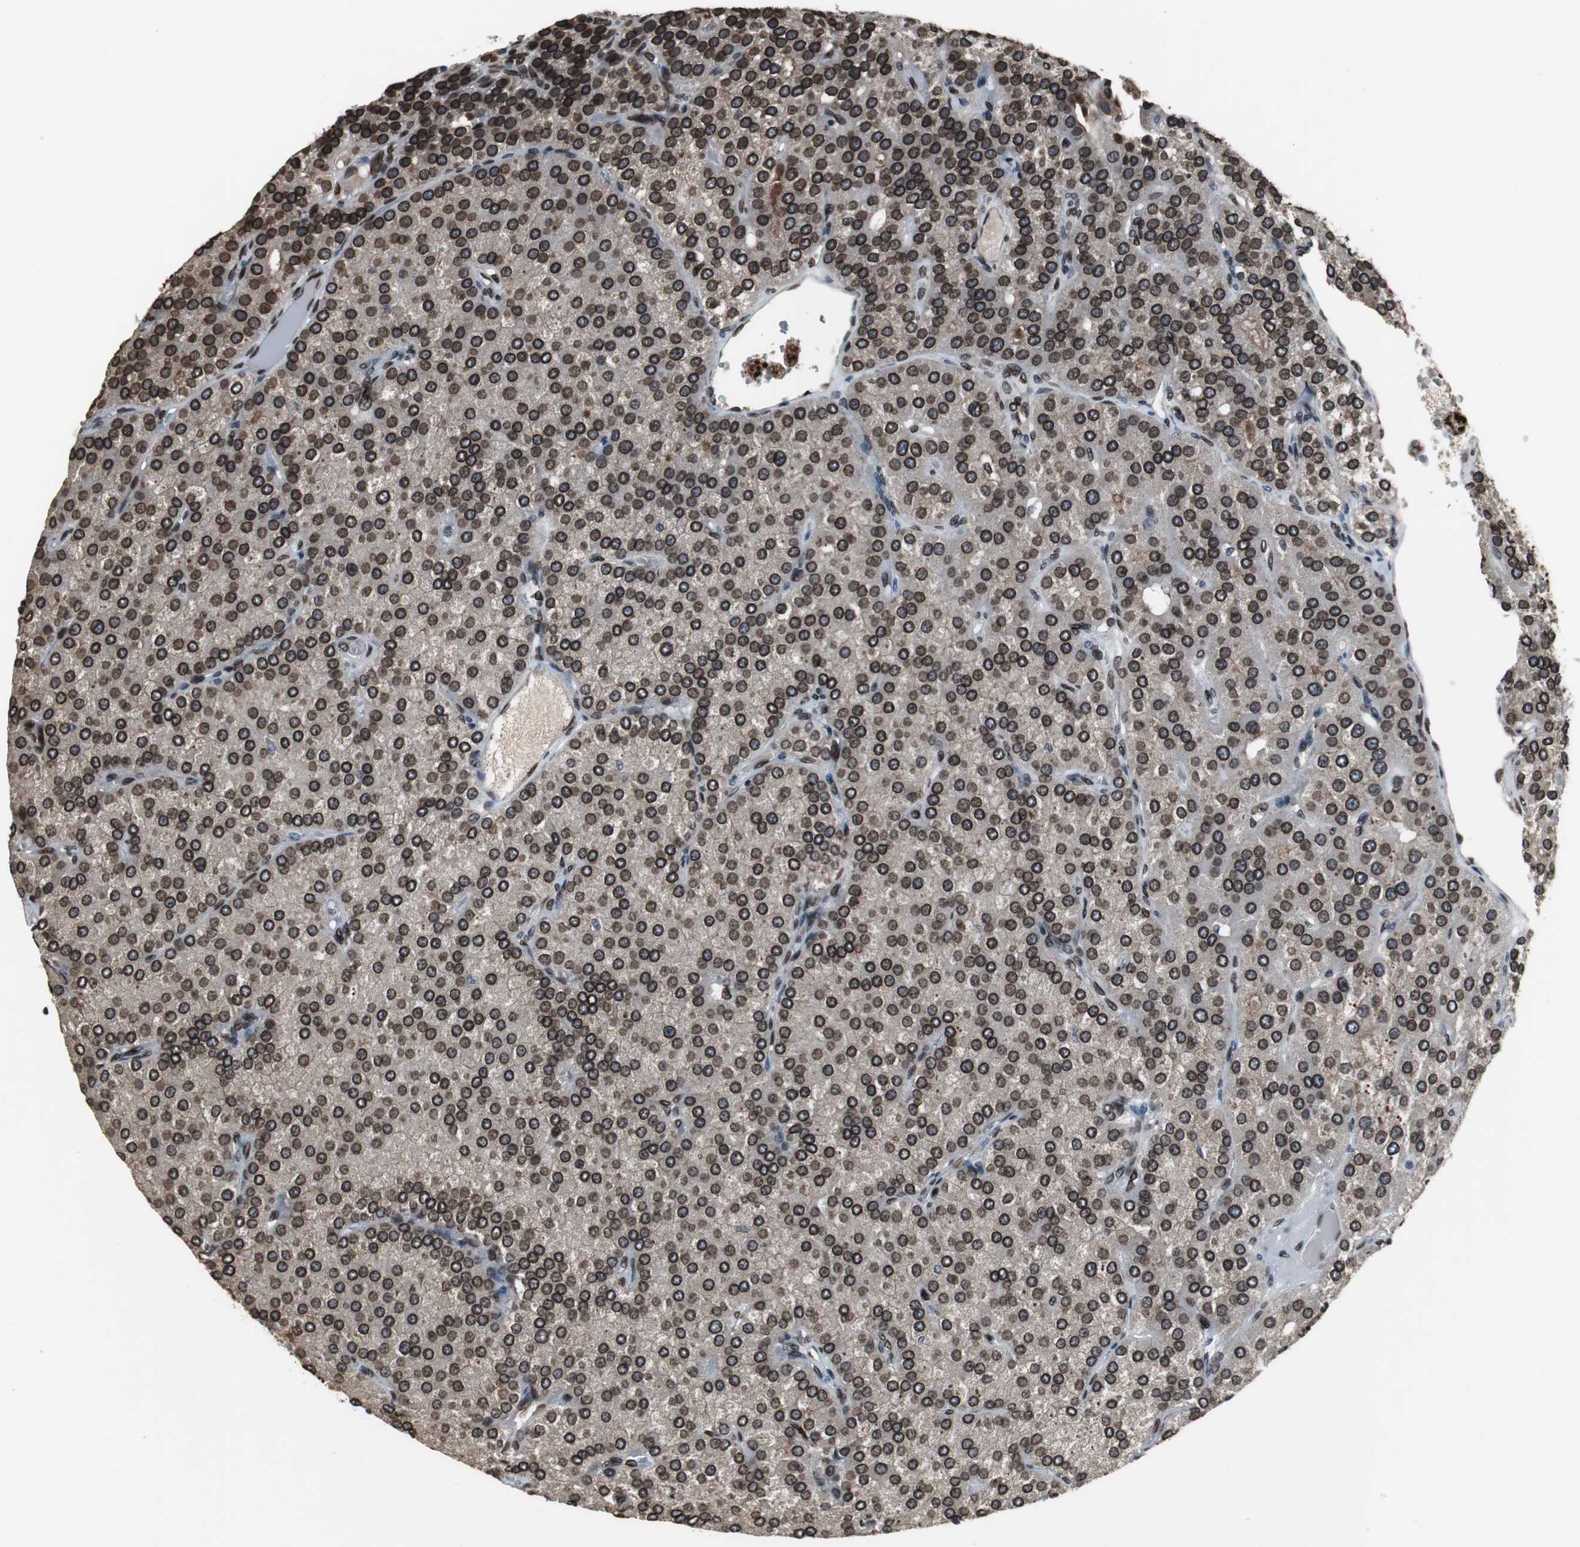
{"staining": {"intensity": "strong", "quantity": ">75%", "location": "cytoplasmic/membranous,nuclear"}, "tissue": "parathyroid gland", "cell_type": "Glandular cells", "image_type": "normal", "snomed": [{"axis": "morphology", "description": "Normal tissue, NOS"}, {"axis": "morphology", "description": "Adenoma, NOS"}, {"axis": "topography", "description": "Parathyroid gland"}], "caption": "A brown stain highlights strong cytoplasmic/membranous,nuclear positivity of a protein in glandular cells of unremarkable parathyroid gland. (DAB IHC, brown staining for protein, blue staining for nuclei).", "gene": "LMNA", "patient": {"sex": "female", "age": 86}}